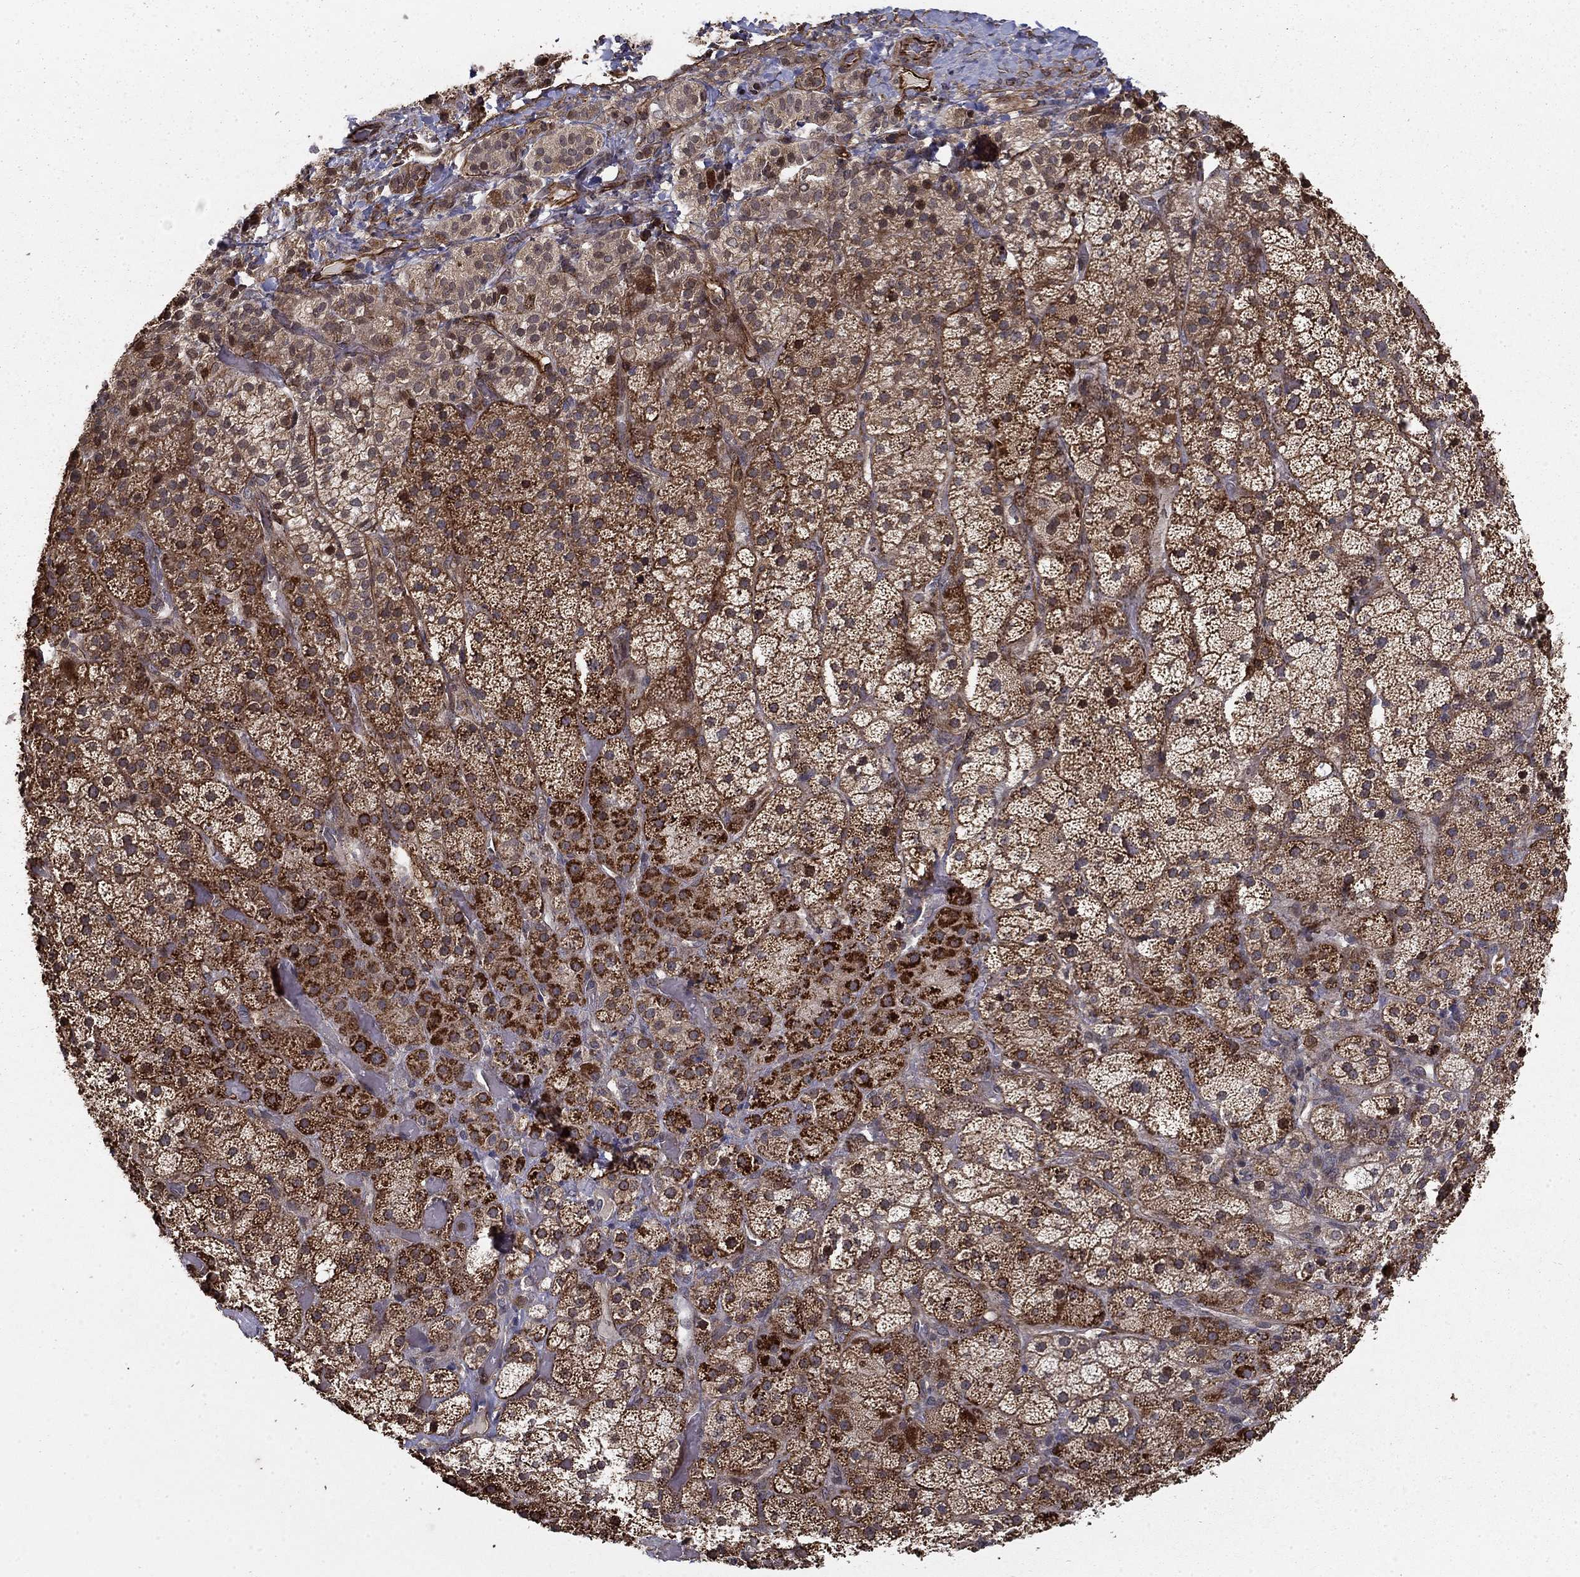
{"staining": {"intensity": "strong", "quantity": "25%-75%", "location": "cytoplasmic/membranous"}, "tissue": "adrenal gland", "cell_type": "Glandular cells", "image_type": "normal", "snomed": [{"axis": "morphology", "description": "Normal tissue, NOS"}, {"axis": "topography", "description": "Adrenal gland"}], "caption": "Adrenal gland was stained to show a protein in brown. There is high levels of strong cytoplasmic/membranous staining in about 25%-75% of glandular cells. The staining is performed using DAB brown chromogen to label protein expression. The nuclei are counter-stained blue using hematoxylin.", "gene": "ADM", "patient": {"sex": "male", "age": 57}}